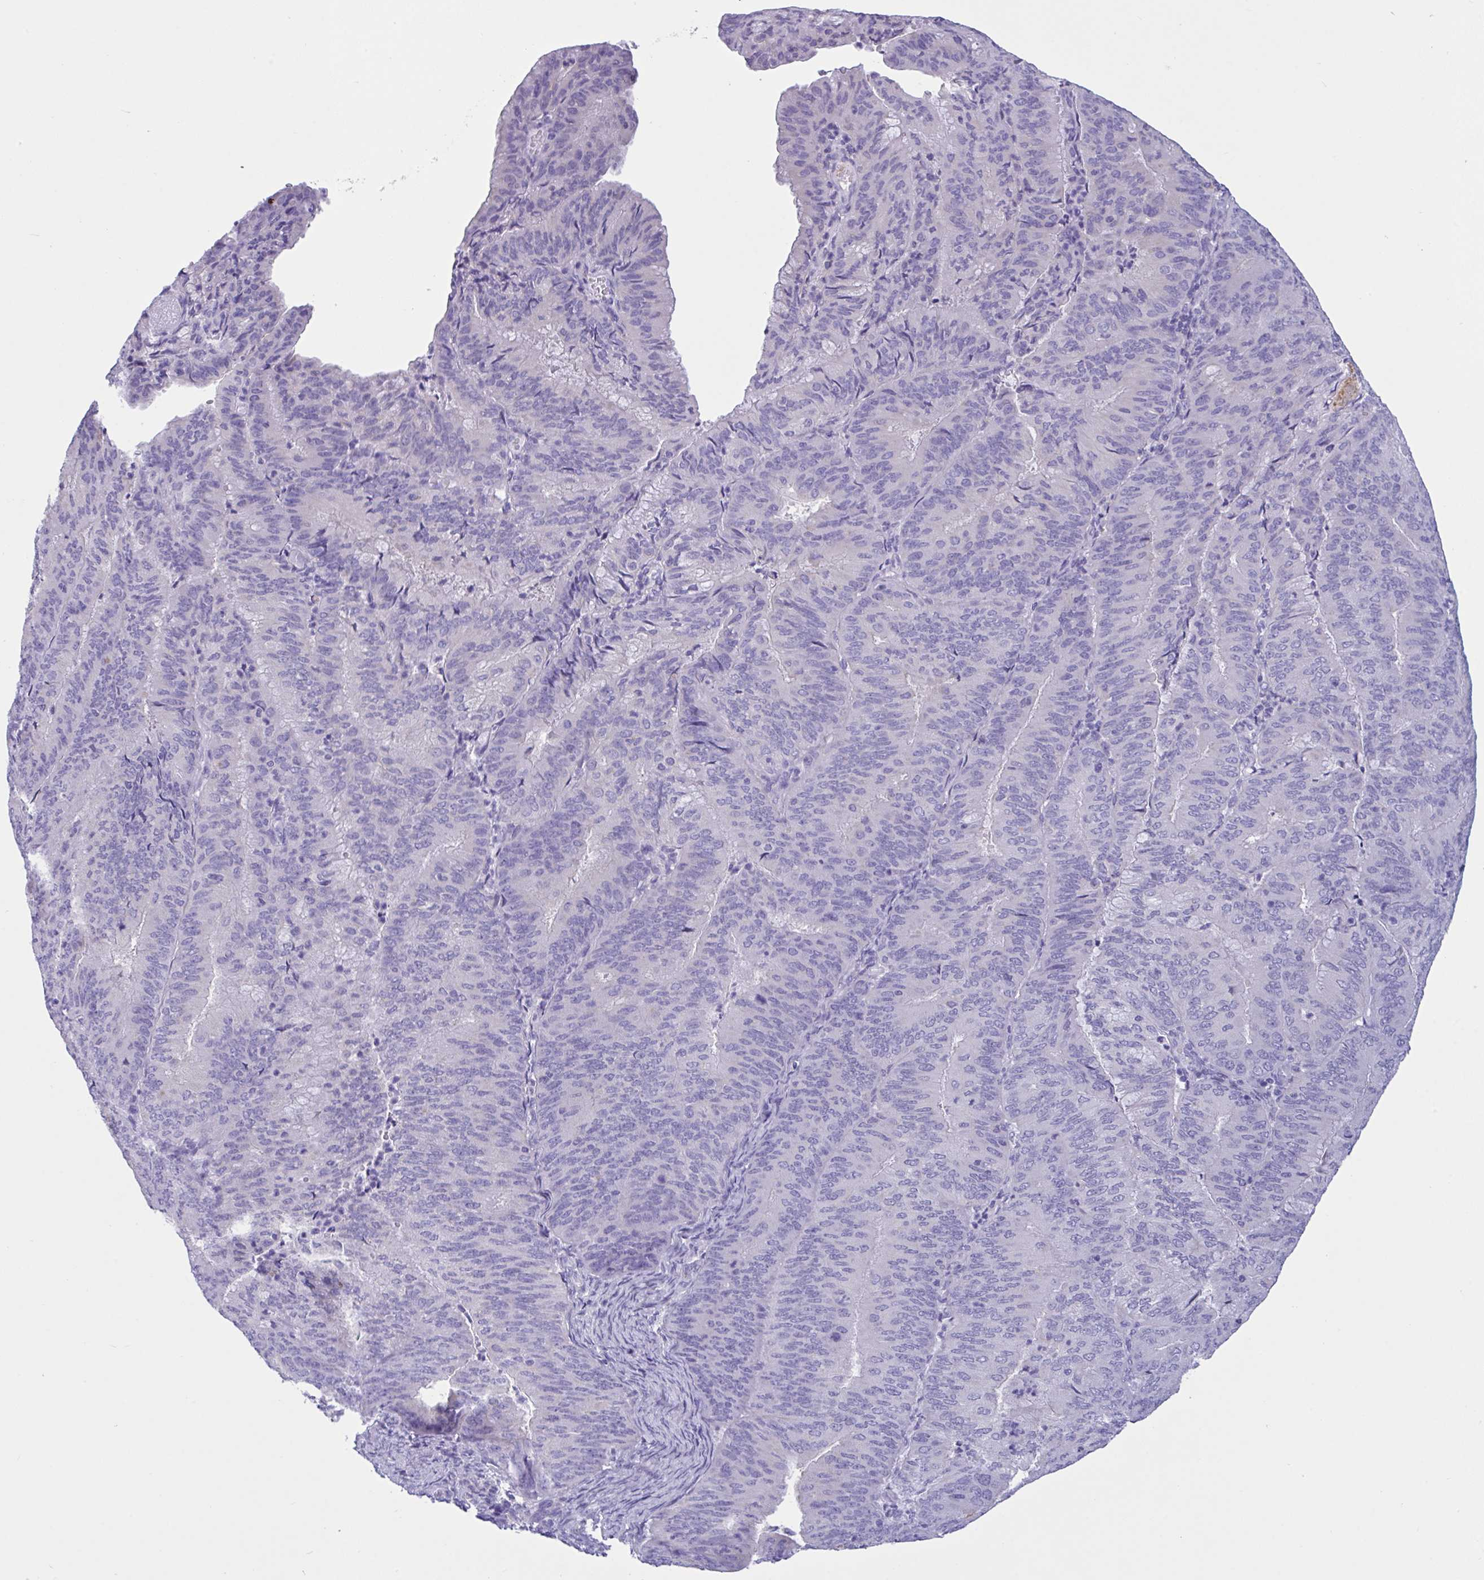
{"staining": {"intensity": "negative", "quantity": "none", "location": "none"}, "tissue": "endometrial cancer", "cell_type": "Tumor cells", "image_type": "cancer", "snomed": [{"axis": "morphology", "description": "Adenocarcinoma, NOS"}, {"axis": "topography", "description": "Endometrium"}], "caption": "The IHC micrograph has no significant positivity in tumor cells of endometrial cancer (adenocarcinoma) tissue.", "gene": "RPL22L1", "patient": {"sex": "female", "age": 57}}